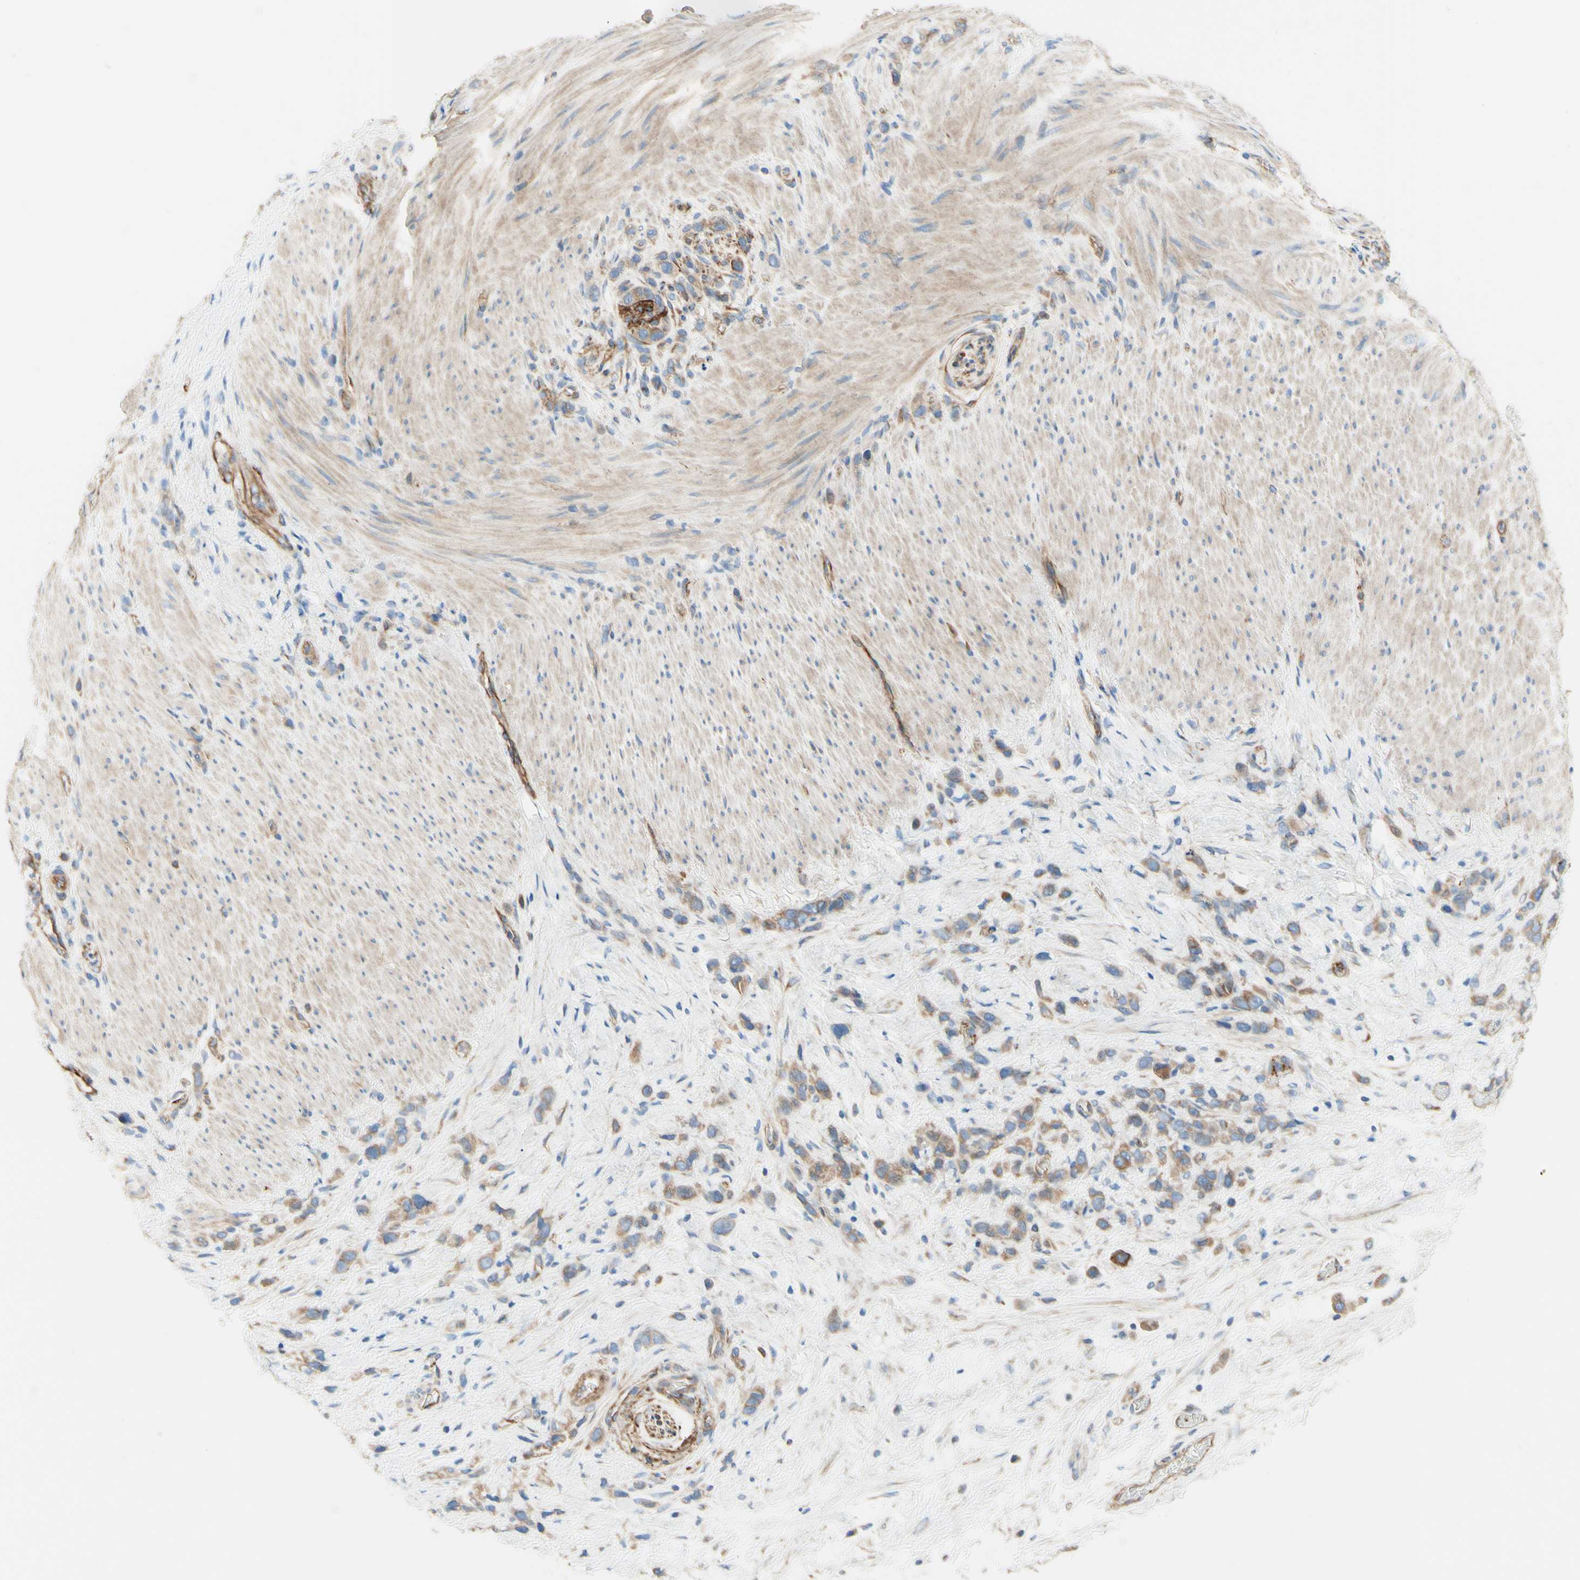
{"staining": {"intensity": "weak", "quantity": ">75%", "location": "cytoplasmic/membranous"}, "tissue": "stomach cancer", "cell_type": "Tumor cells", "image_type": "cancer", "snomed": [{"axis": "morphology", "description": "Adenocarcinoma, NOS"}, {"axis": "morphology", "description": "Adenocarcinoma, High grade"}, {"axis": "topography", "description": "Stomach, upper"}, {"axis": "topography", "description": "Stomach, lower"}], "caption": "Immunohistochemical staining of human stomach cancer demonstrates weak cytoplasmic/membranous protein expression in about >75% of tumor cells. Immunohistochemistry (ihc) stains the protein of interest in brown and the nuclei are stained blue.", "gene": "ENDOD1", "patient": {"sex": "female", "age": 65}}